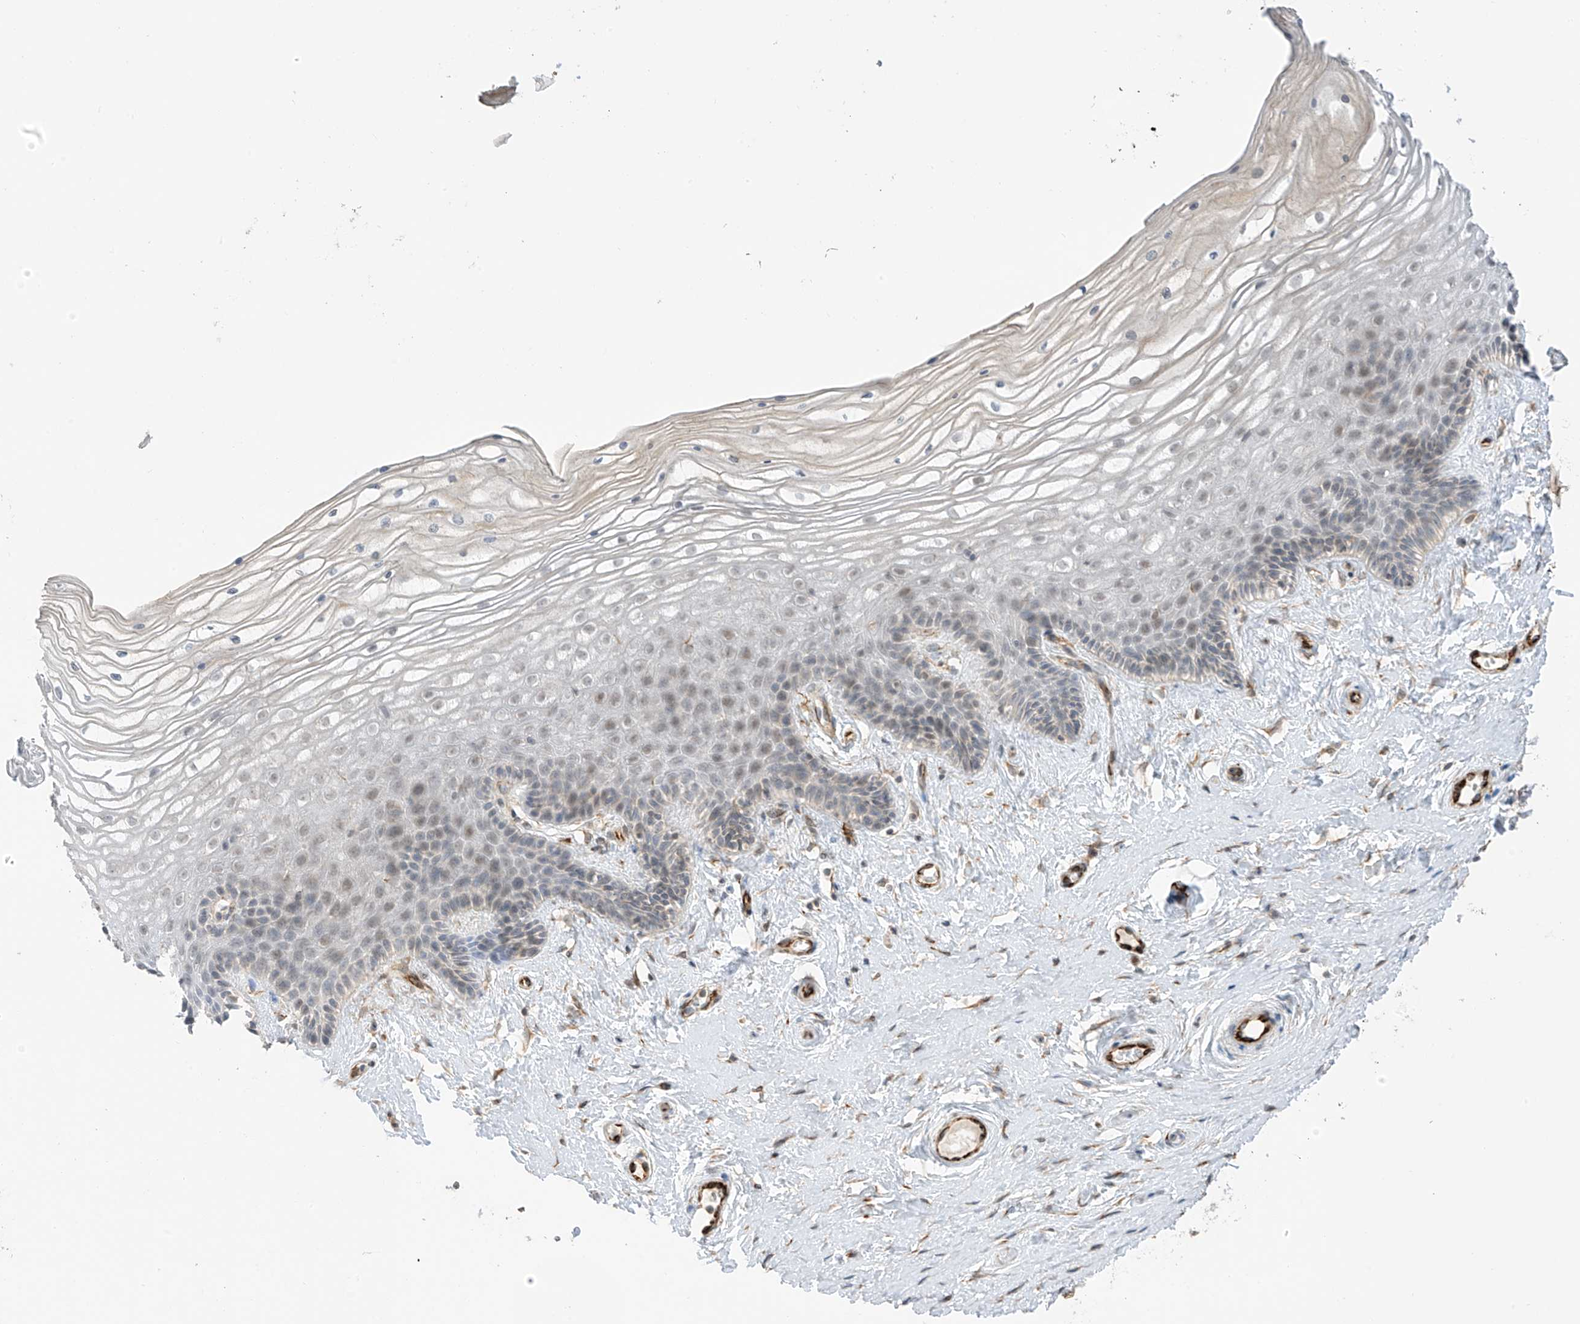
{"staining": {"intensity": "weak", "quantity": "<25%", "location": "cytoplasmic/membranous"}, "tissue": "vagina", "cell_type": "Squamous epithelial cells", "image_type": "normal", "snomed": [{"axis": "morphology", "description": "Normal tissue, NOS"}, {"axis": "topography", "description": "Vagina"}, {"axis": "topography", "description": "Cervix"}], "caption": "Immunohistochemical staining of unremarkable vagina displays no significant expression in squamous epithelial cells. Brightfield microscopy of immunohistochemistry stained with DAB (3,3'-diaminobenzidine) (brown) and hematoxylin (blue), captured at high magnification.", "gene": "HS6ST2", "patient": {"sex": "female", "age": 40}}